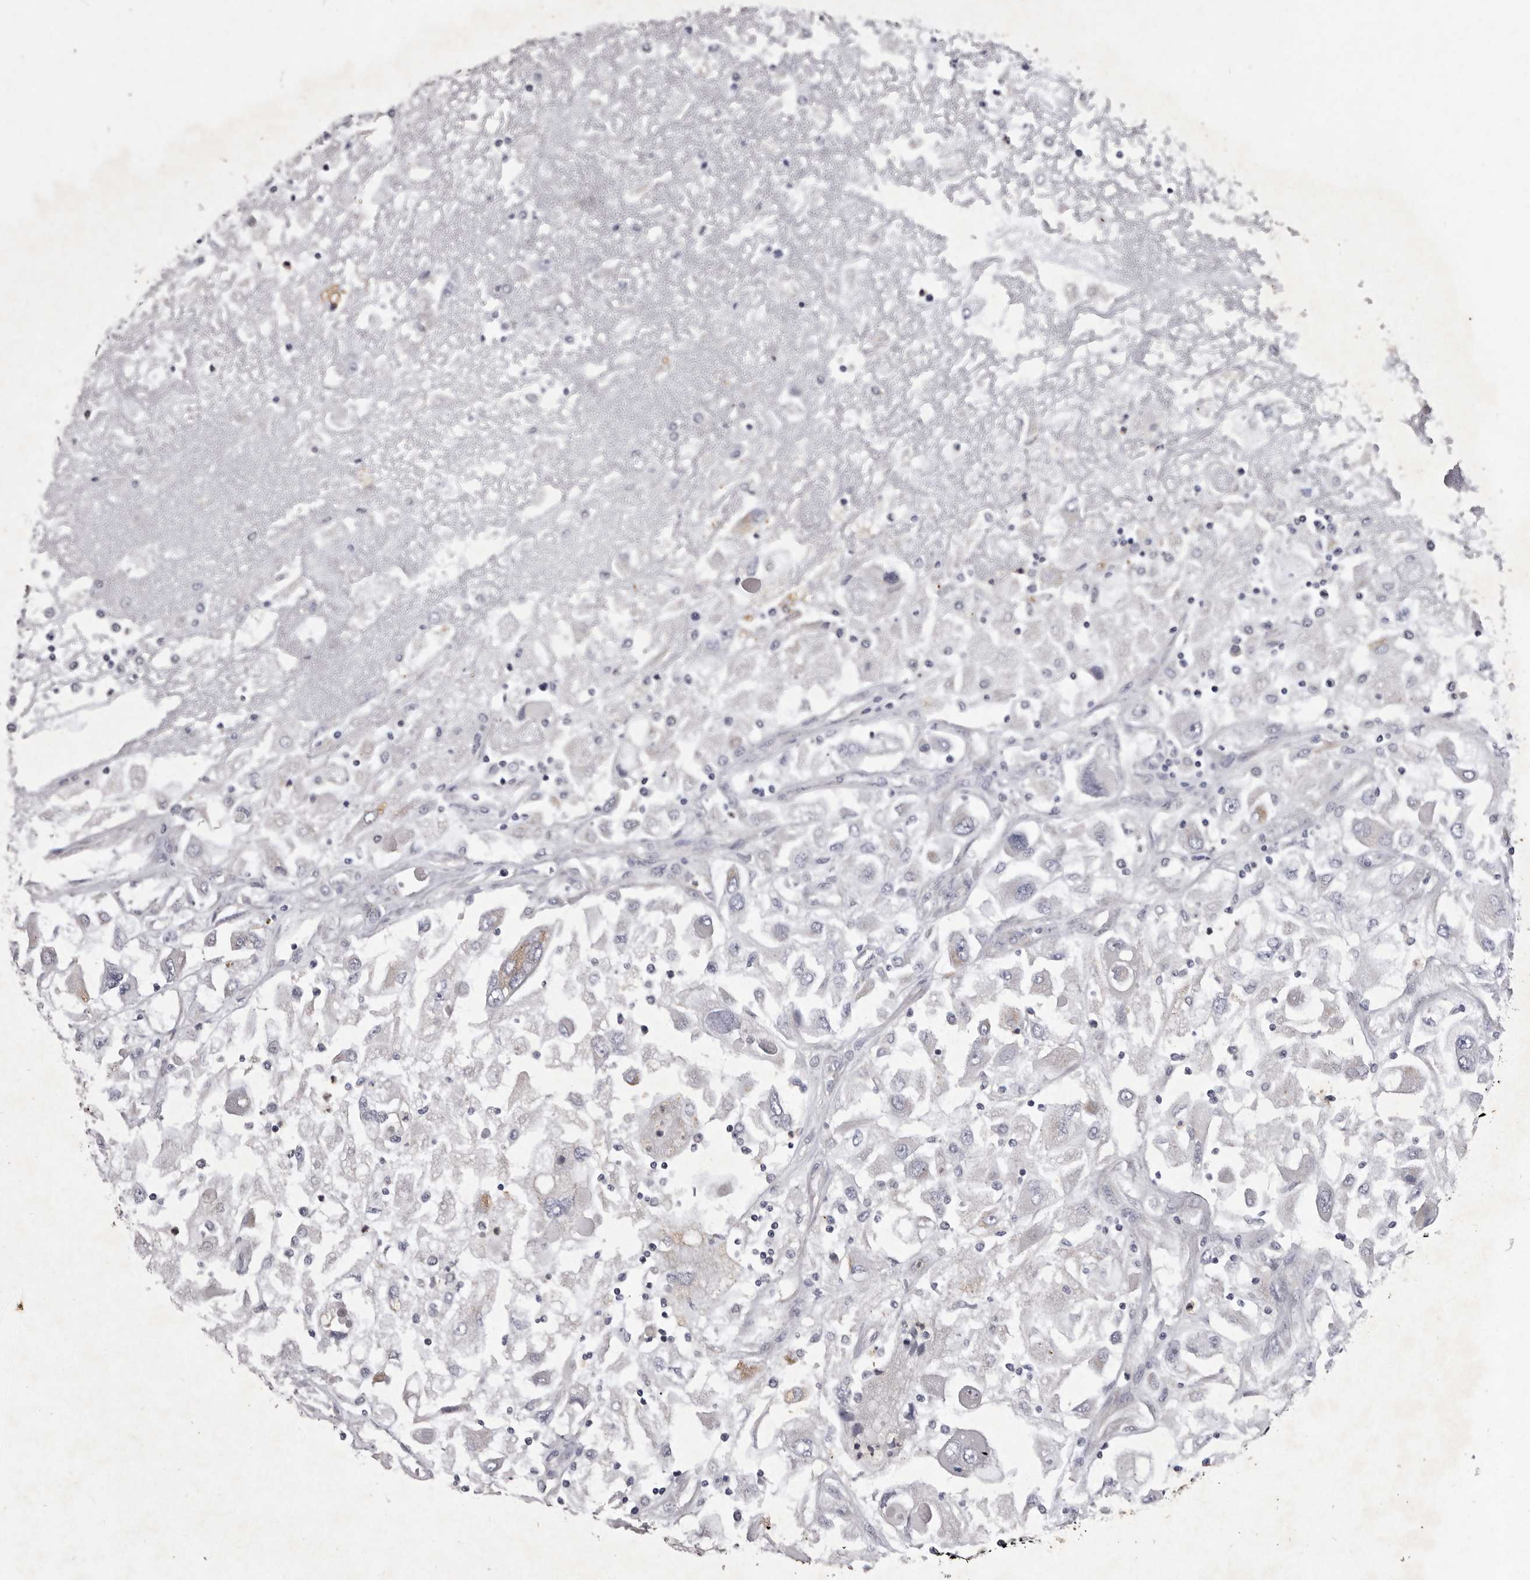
{"staining": {"intensity": "negative", "quantity": "none", "location": "none"}, "tissue": "renal cancer", "cell_type": "Tumor cells", "image_type": "cancer", "snomed": [{"axis": "morphology", "description": "Adenocarcinoma, NOS"}, {"axis": "topography", "description": "Kidney"}], "caption": "Adenocarcinoma (renal) stained for a protein using IHC demonstrates no staining tumor cells.", "gene": "NKAIN4", "patient": {"sex": "female", "age": 52}}